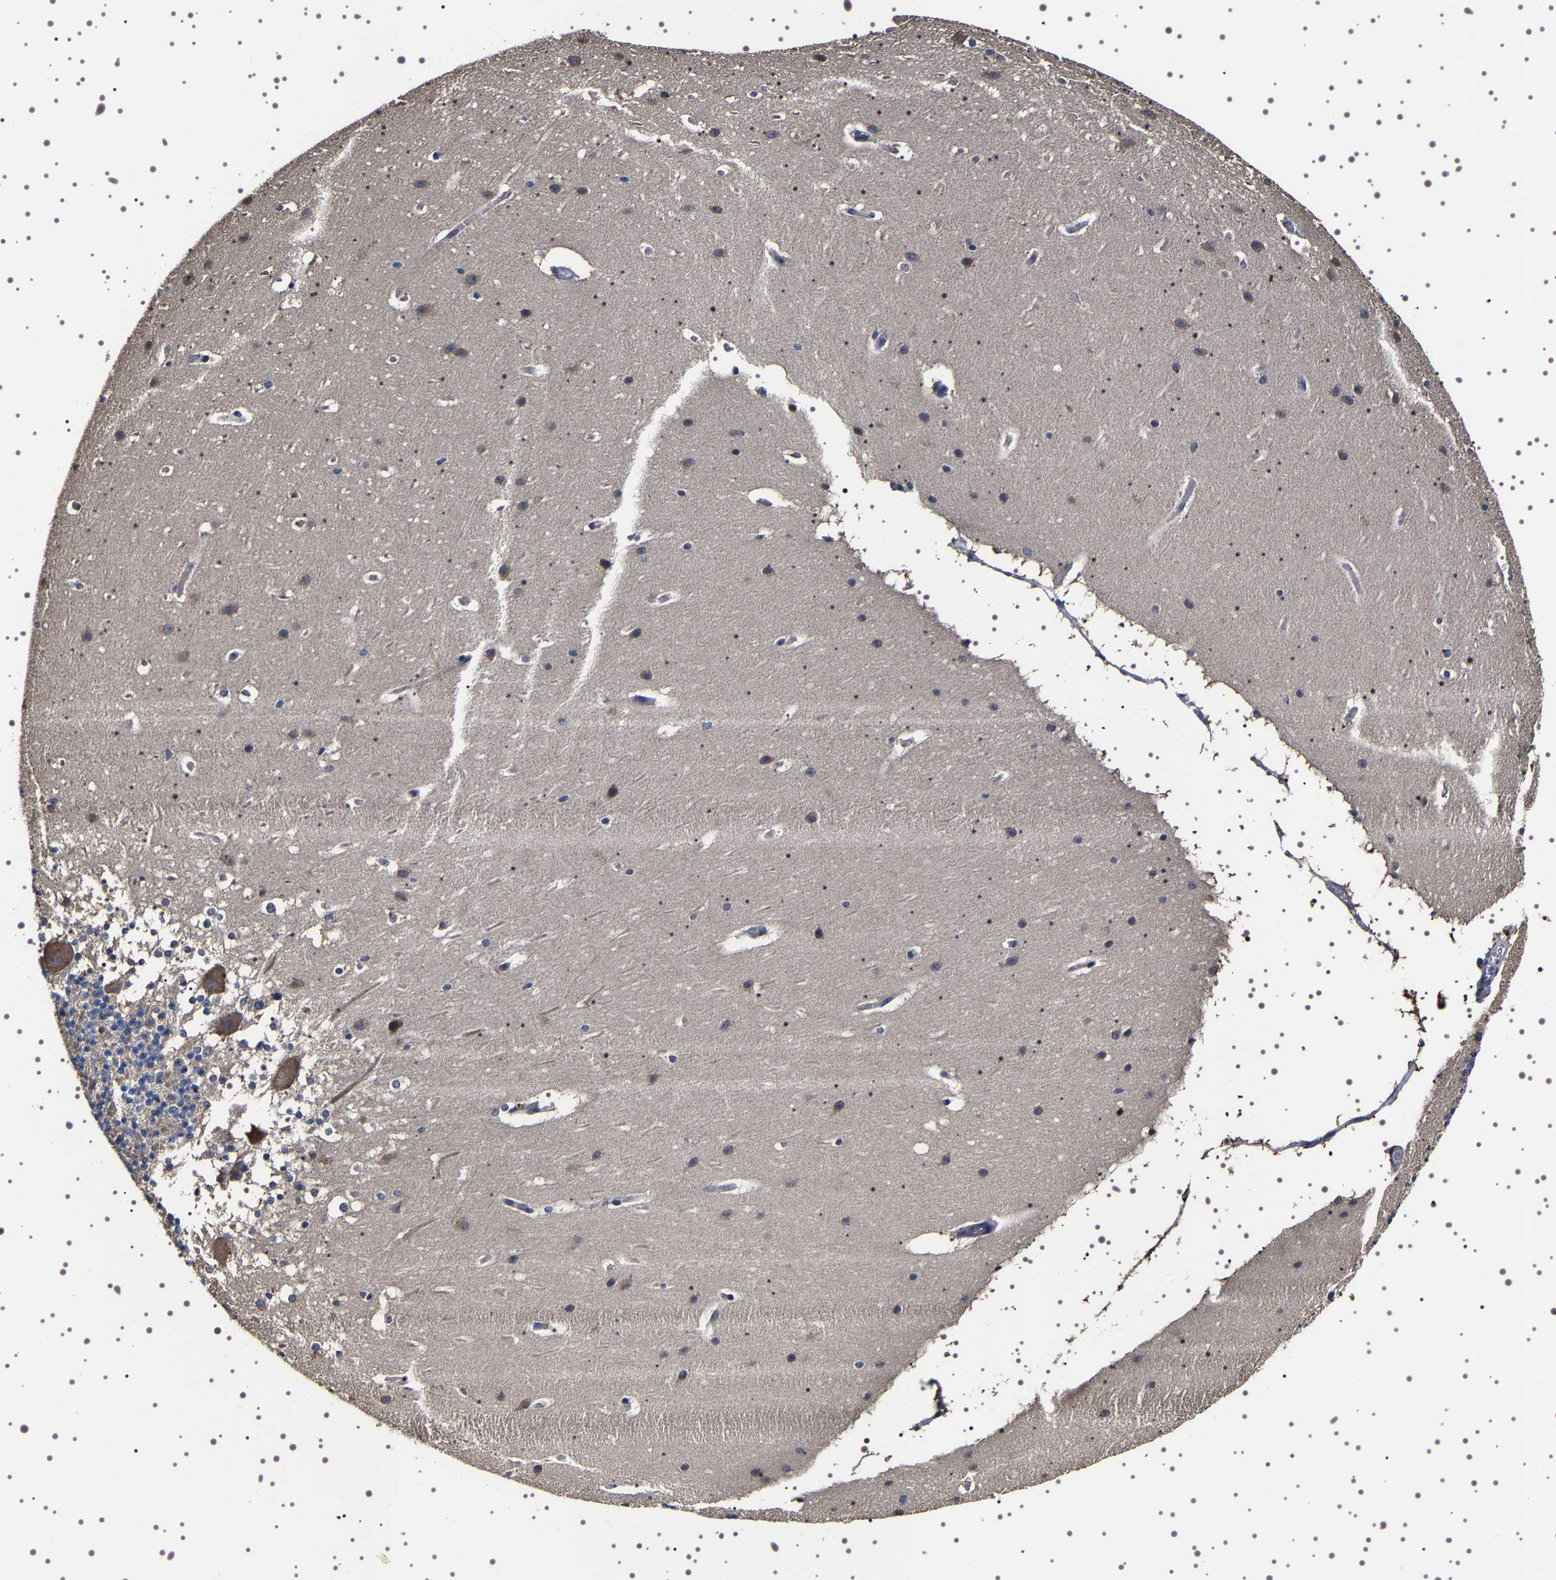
{"staining": {"intensity": "negative", "quantity": "none", "location": "none"}, "tissue": "cerebellum", "cell_type": "Cells in granular layer", "image_type": "normal", "snomed": [{"axis": "morphology", "description": "Normal tissue, NOS"}, {"axis": "topography", "description": "Cerebellum"}], "caption": "Immunohistochemical staining of unremarkable human cerebellum shows no significant positivity in cells in granular layer.", "gene": "TARBP1", "patient": {"sex": "female", "age": 19}}